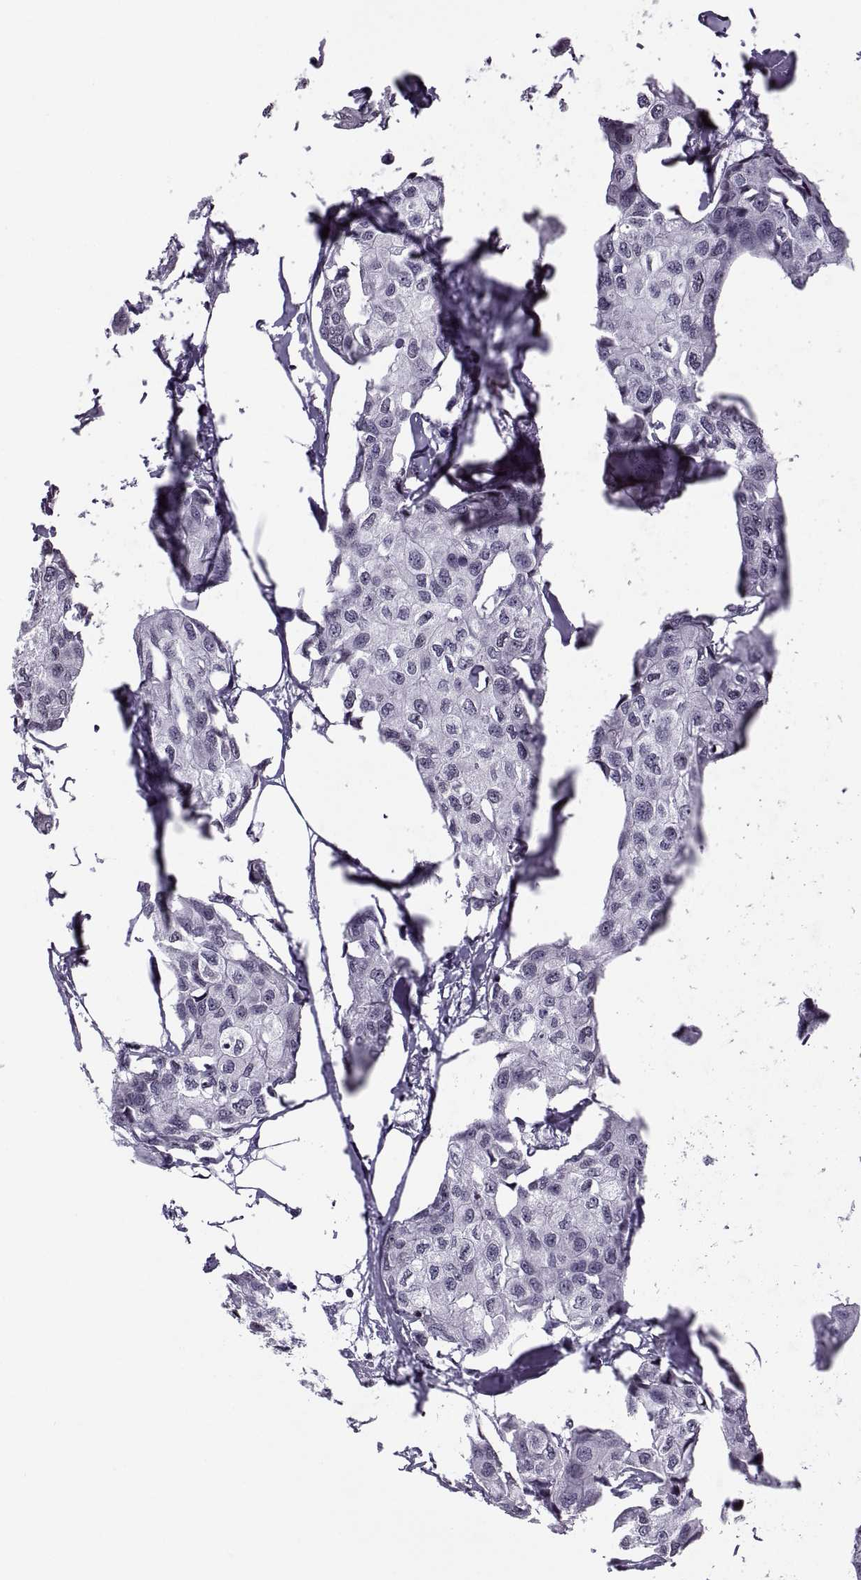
{"staining": {"intensity": "negative", "quantity": "none", "location": "none"}, "tissue": "breast cancer", "cell_type": "Tumor cells", "image_type": "cancer", "snomed": [{"axis": "morphology", "description": "Duct carcinoma"}, {"axis": "topography", "description": "Breast"}], "caption": "An image of breast cancer (invasive ductal carcinoma) stained for a protein demonstrates no brown staining in tumor cells. The staining is performed using DAB (3,3'-diaminobenzidine) brown chromogen with nuclei counter-stained in using hematoxylin.", "gene": "H1-8", "patient": {"sex": "female", "age": 80}}